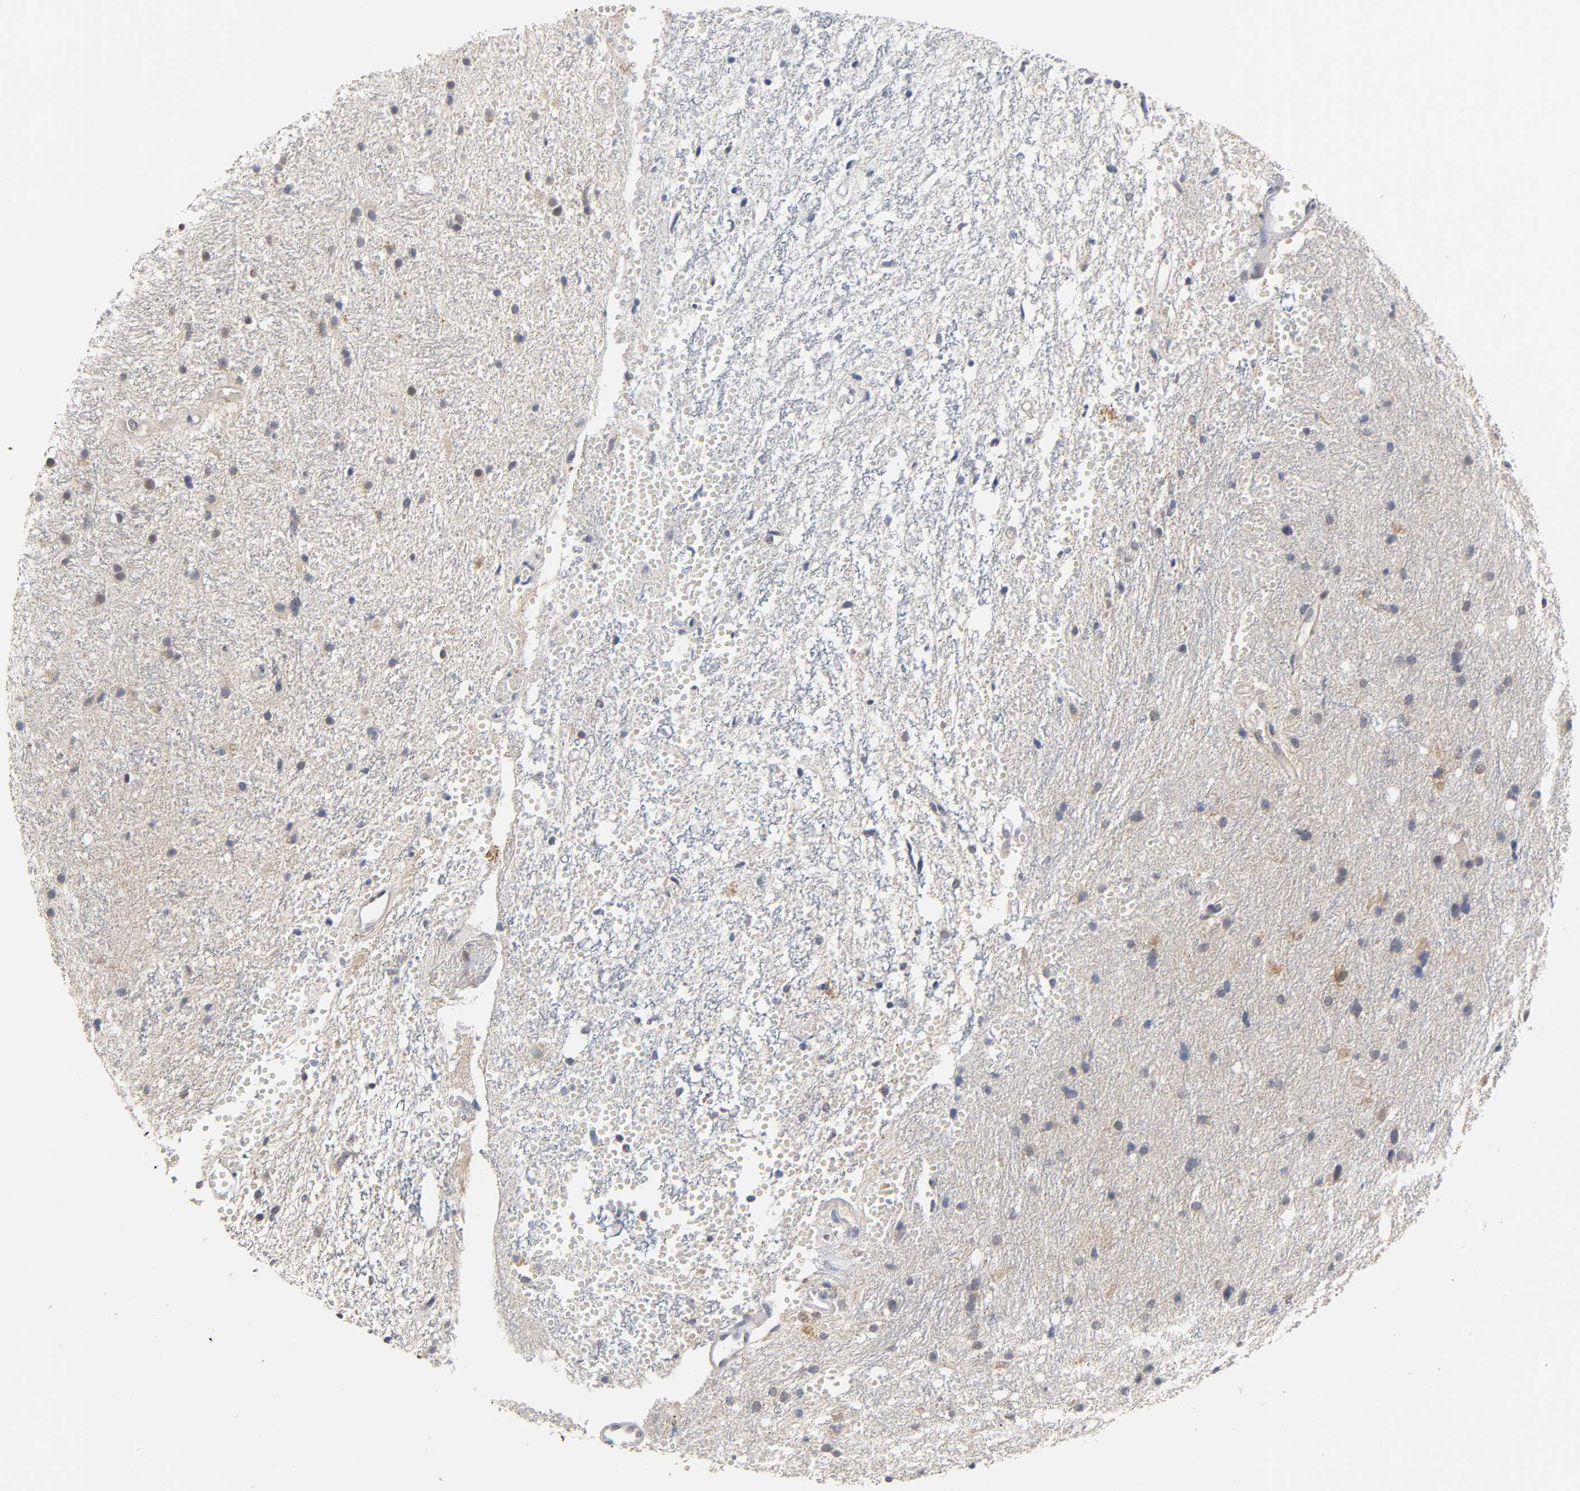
{"staining": {"intensity": "moderate", "quantity": "25%-75%", "location": "cytoplasmic/membranous"}, "tissue": "glioma", "cell_type": "Tumor cells", "image_type": "cancer", "snomed": [{"axis": "morphology", "description": "Glioma, malignant, High grade"}, {"axis": "topography", "description": "Brain"}], "caption": "Immunohistochemical staining of human glioma demonstrates moderate cytoplasmic/membranous protein positivity in approximately 25%-75% of tumor cells. (Brightfield microscopy of DAB IHC at high magnification).", "gene": "GSTZ1", "patient": {"sex": "female", "age": 59}}